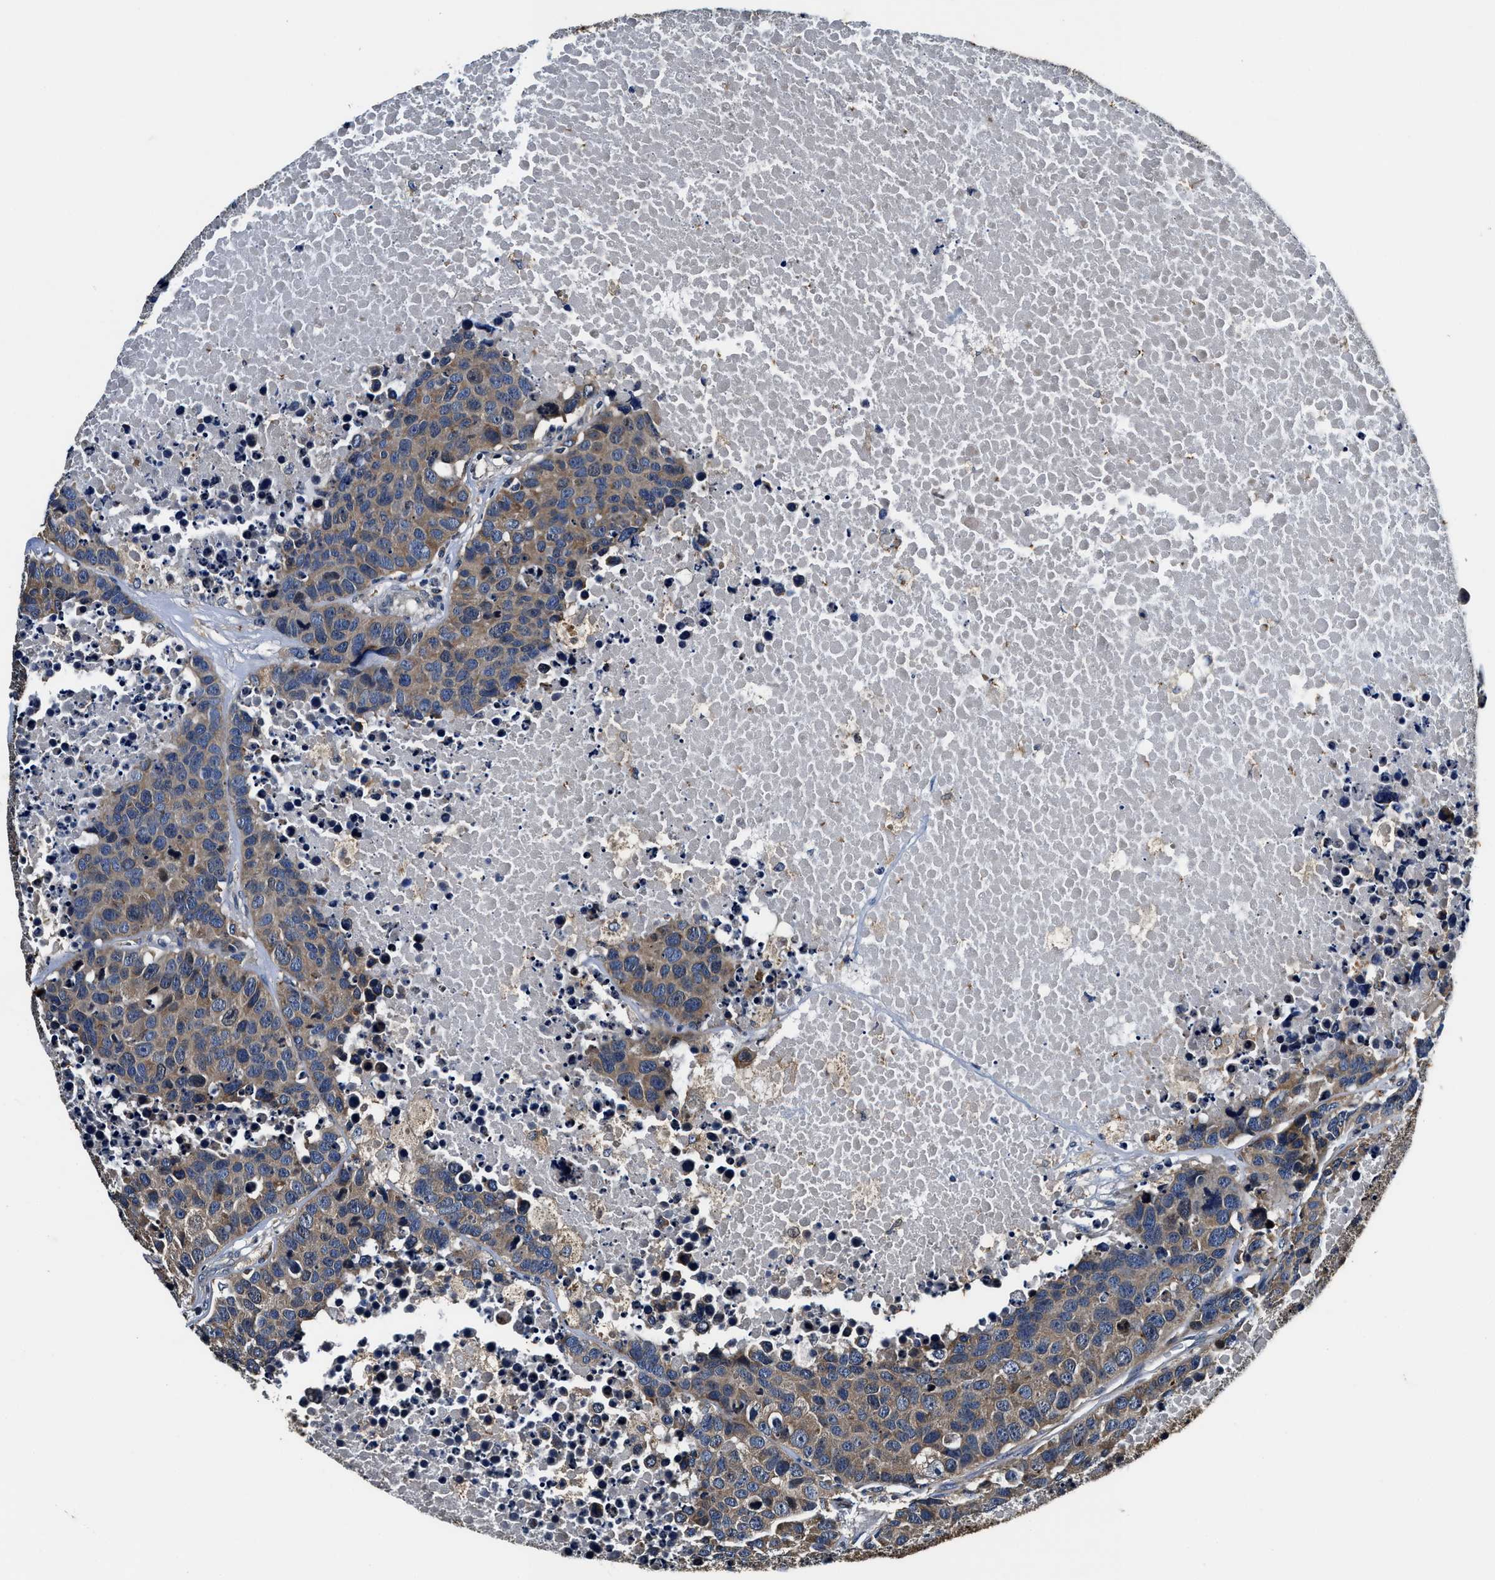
{"staining": {"intensity": "moderate", "quantity": ">75%", "location": "cytoplasmic/membranous"}, "tissue": "carcinoid", "cell_type": "Tumor cells", "image_type": "cancer", "snomed": [{"axis": "morphology", "description": "Carcinoid, malignant, NOS"}, {"axis": "topography", "description": "Lung"}], "caption": "Immunohistochemistry of malignant carcinoid exhibits medium levels of moderate cytoplasmic/membranous positivity in about >75% of tumor cells. The protein is stained brown, and the nuclei are stained in blue (DAB (3,3'-diaminobenzidine) IHC with brightfield microscopy, high magnification).", "gene": "PI4KB", "patient": {"sex": "male", "age": 60}}